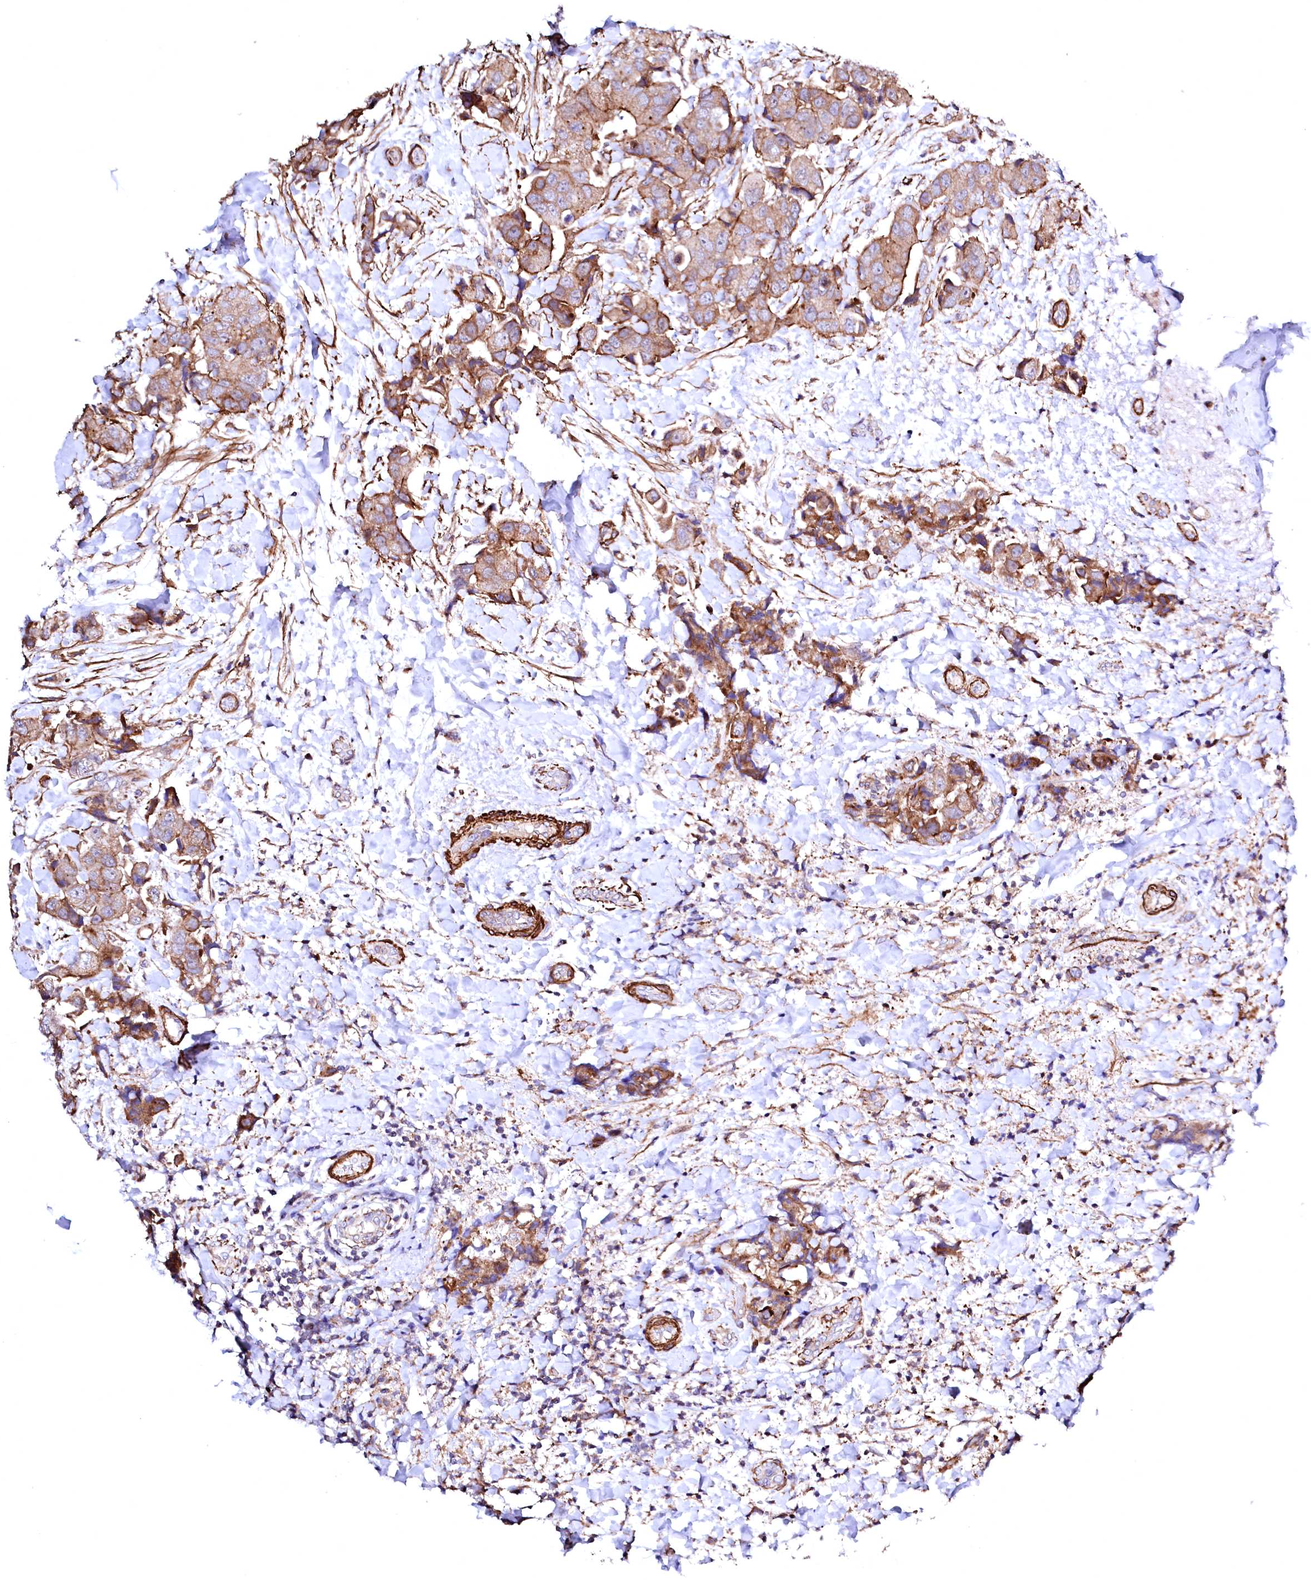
{"staining": {"intensity": "moderate", "quantity": ">75%", "location": "cytoplasmic/membranous"}, "tissue": "breast cancer", "cell_type": "Tumor cells", "image_type": "cancer", "snomed": [{"axis": "morphology", "description": "Normal tissue, NOS"}, {"axis": "morphology", "description": "Duct carcinoma"}, {"axis": "topography", "description": "Breast"}], "caption": "About >75% of tumor cells in human intraductal carcinoma (breast) display moderate cytoplasmic/membranous protein expression as visualized by brown immunohistochemical staining.", "gene": "GPR176", "patient": {"sex": "female", "age": 62}}